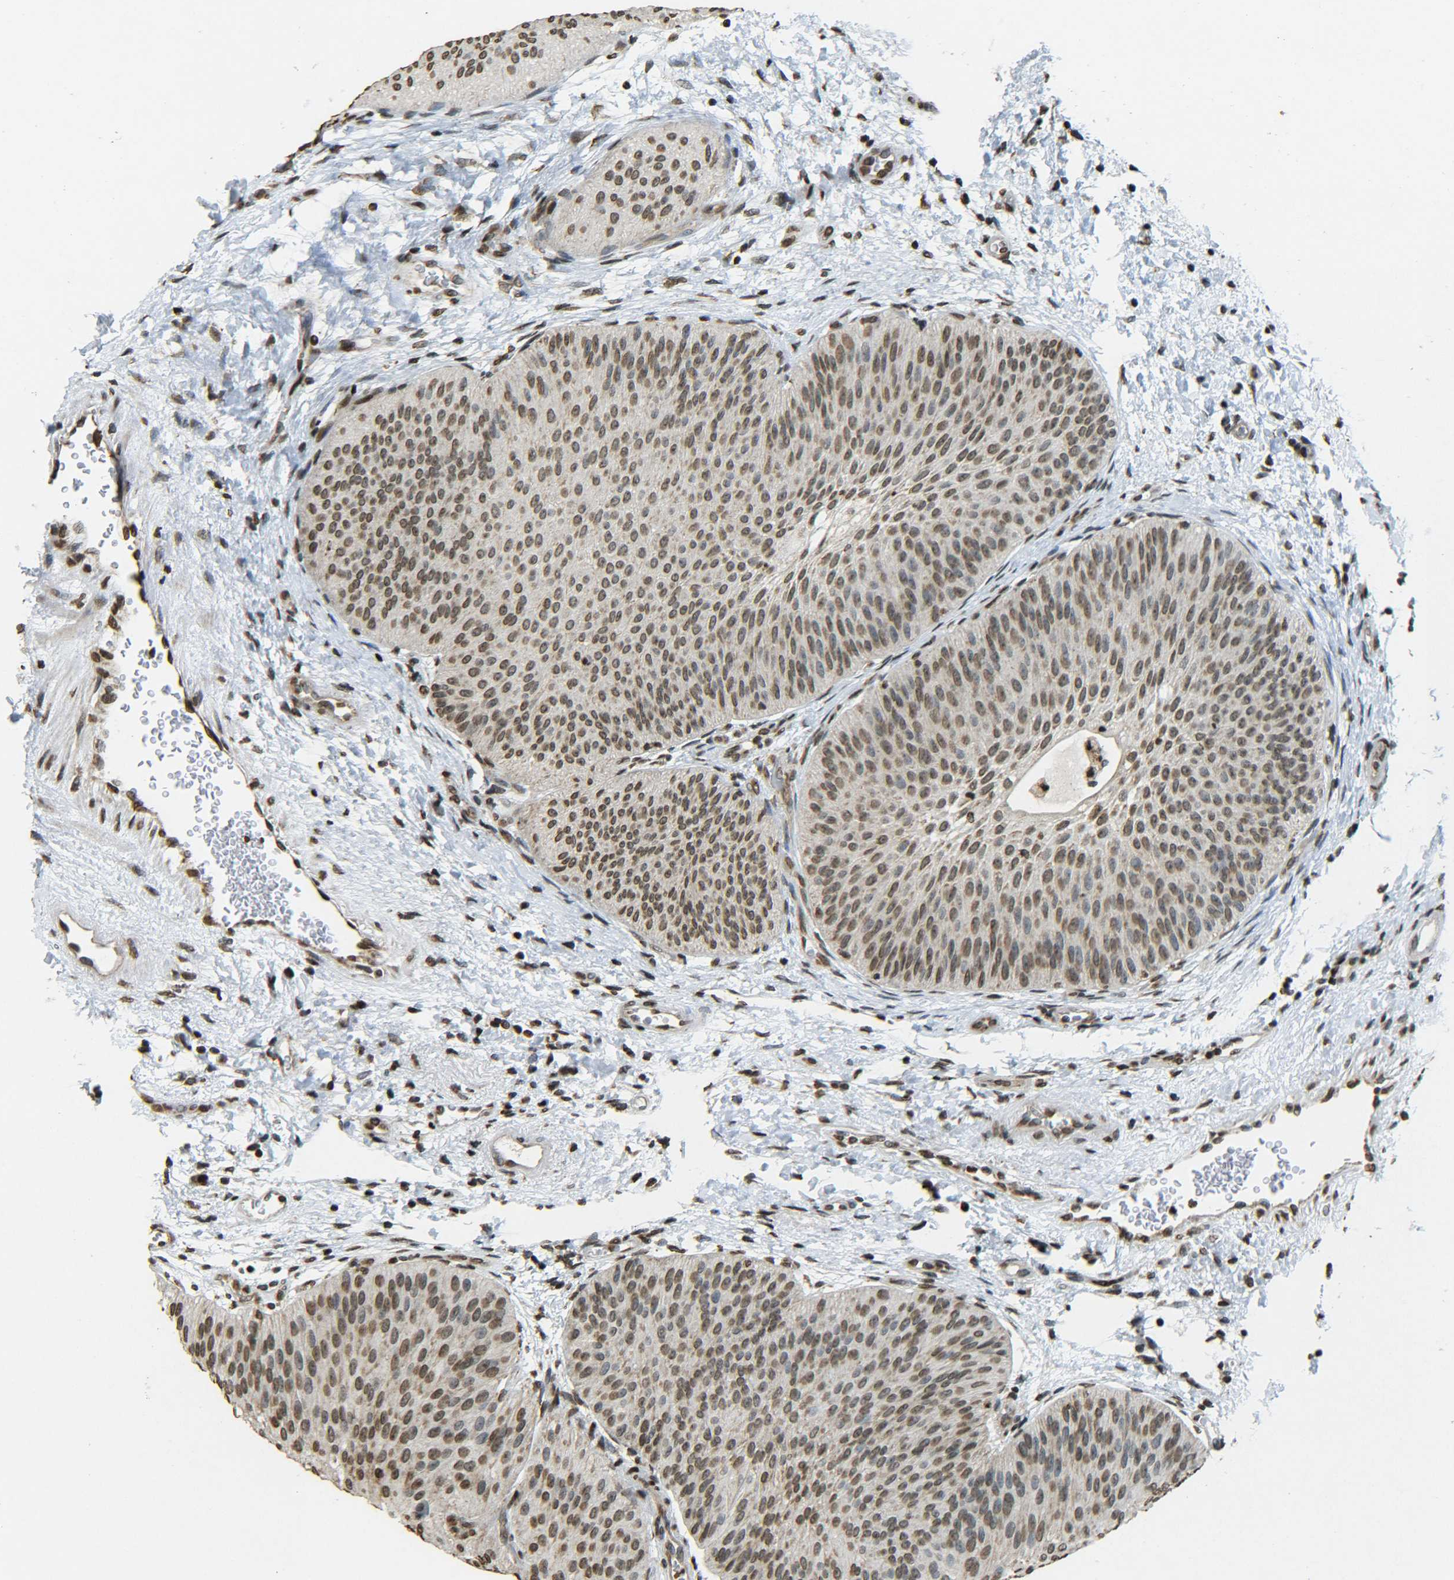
{"staining": {"intensity": "moderate", "quantity": ">75%", "location": "nuclear"}, "tissue": "urothelial cancer", "cell_type": "Tumor cells", "image_type": "cancer", "snomed": [{"axis": "morphology", "description": "Urothelial carcinoma, Low grade"}, {"axis": "topography", "description": "Urinary bladder"}], "caption": "This image exhibits immunohistochemistry staining of human urothelial cancer, with medium moderate nuclear positivity in about >75% of tumor cells.", "gene": "NEUROG2", "patient": {"sex": "female", "age": 60}}